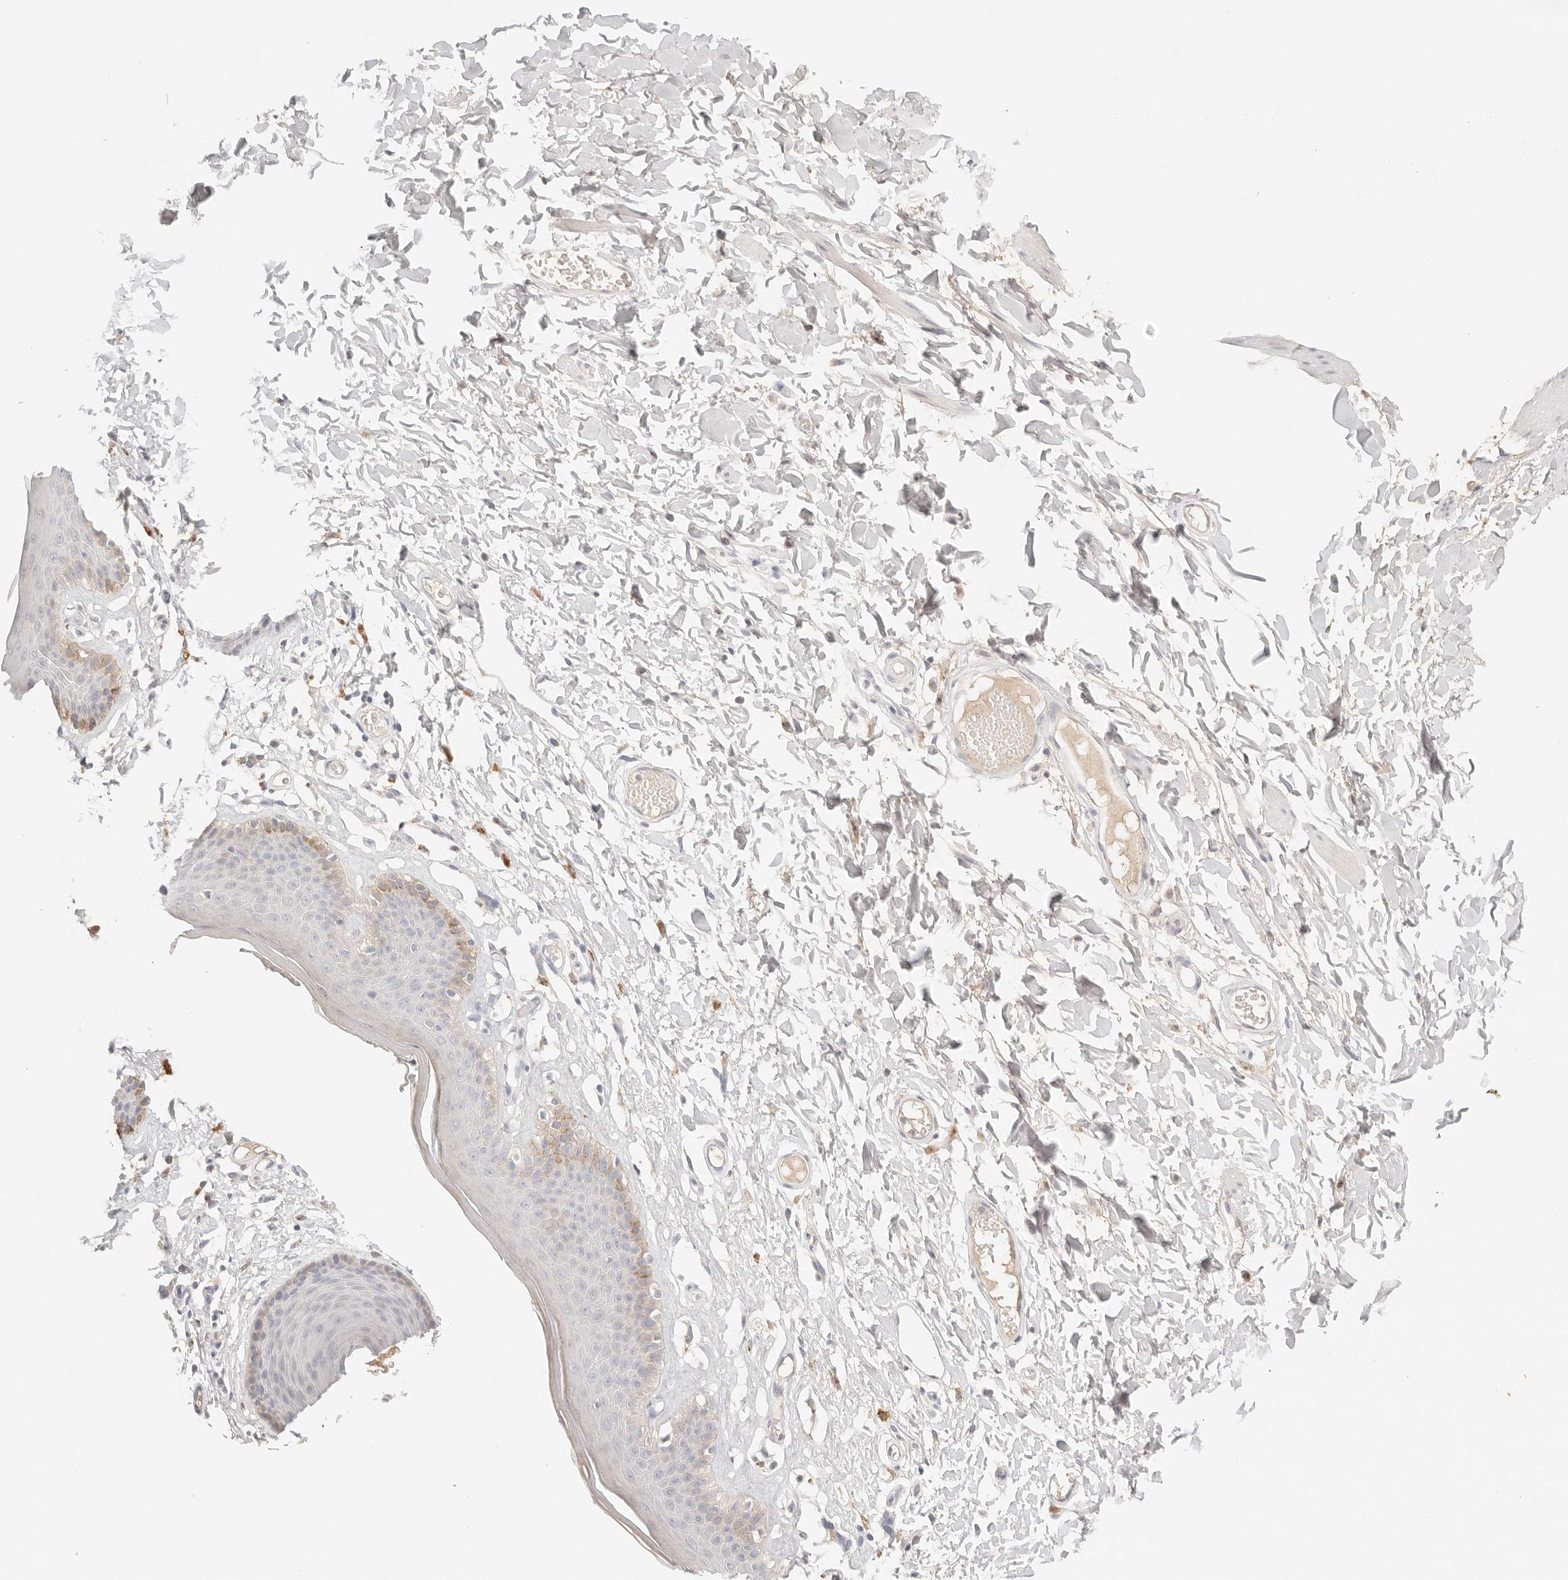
{"staining": {"intensity": "moderate", "quantity": "<25%", "location": "cytoplasmic/membranous"}, "tissue": "skin", "cell_type": "Epidermal cells", "image_type": "normal", "snomed": [{"axis": "morphology", "description": "Normal tissue, NOS"}, {"axis": "topography", "description": "Vulva"}], "caption": "Skin was stained to show a protein in brown. There is low levels of moderate cytoplasmic/membranous expression in about <25% of epidermal cells. (IHC, brightfield microscopy, high magnification).", "gene": "CEP120", "patient": {"sex": "female", "age": 73}}